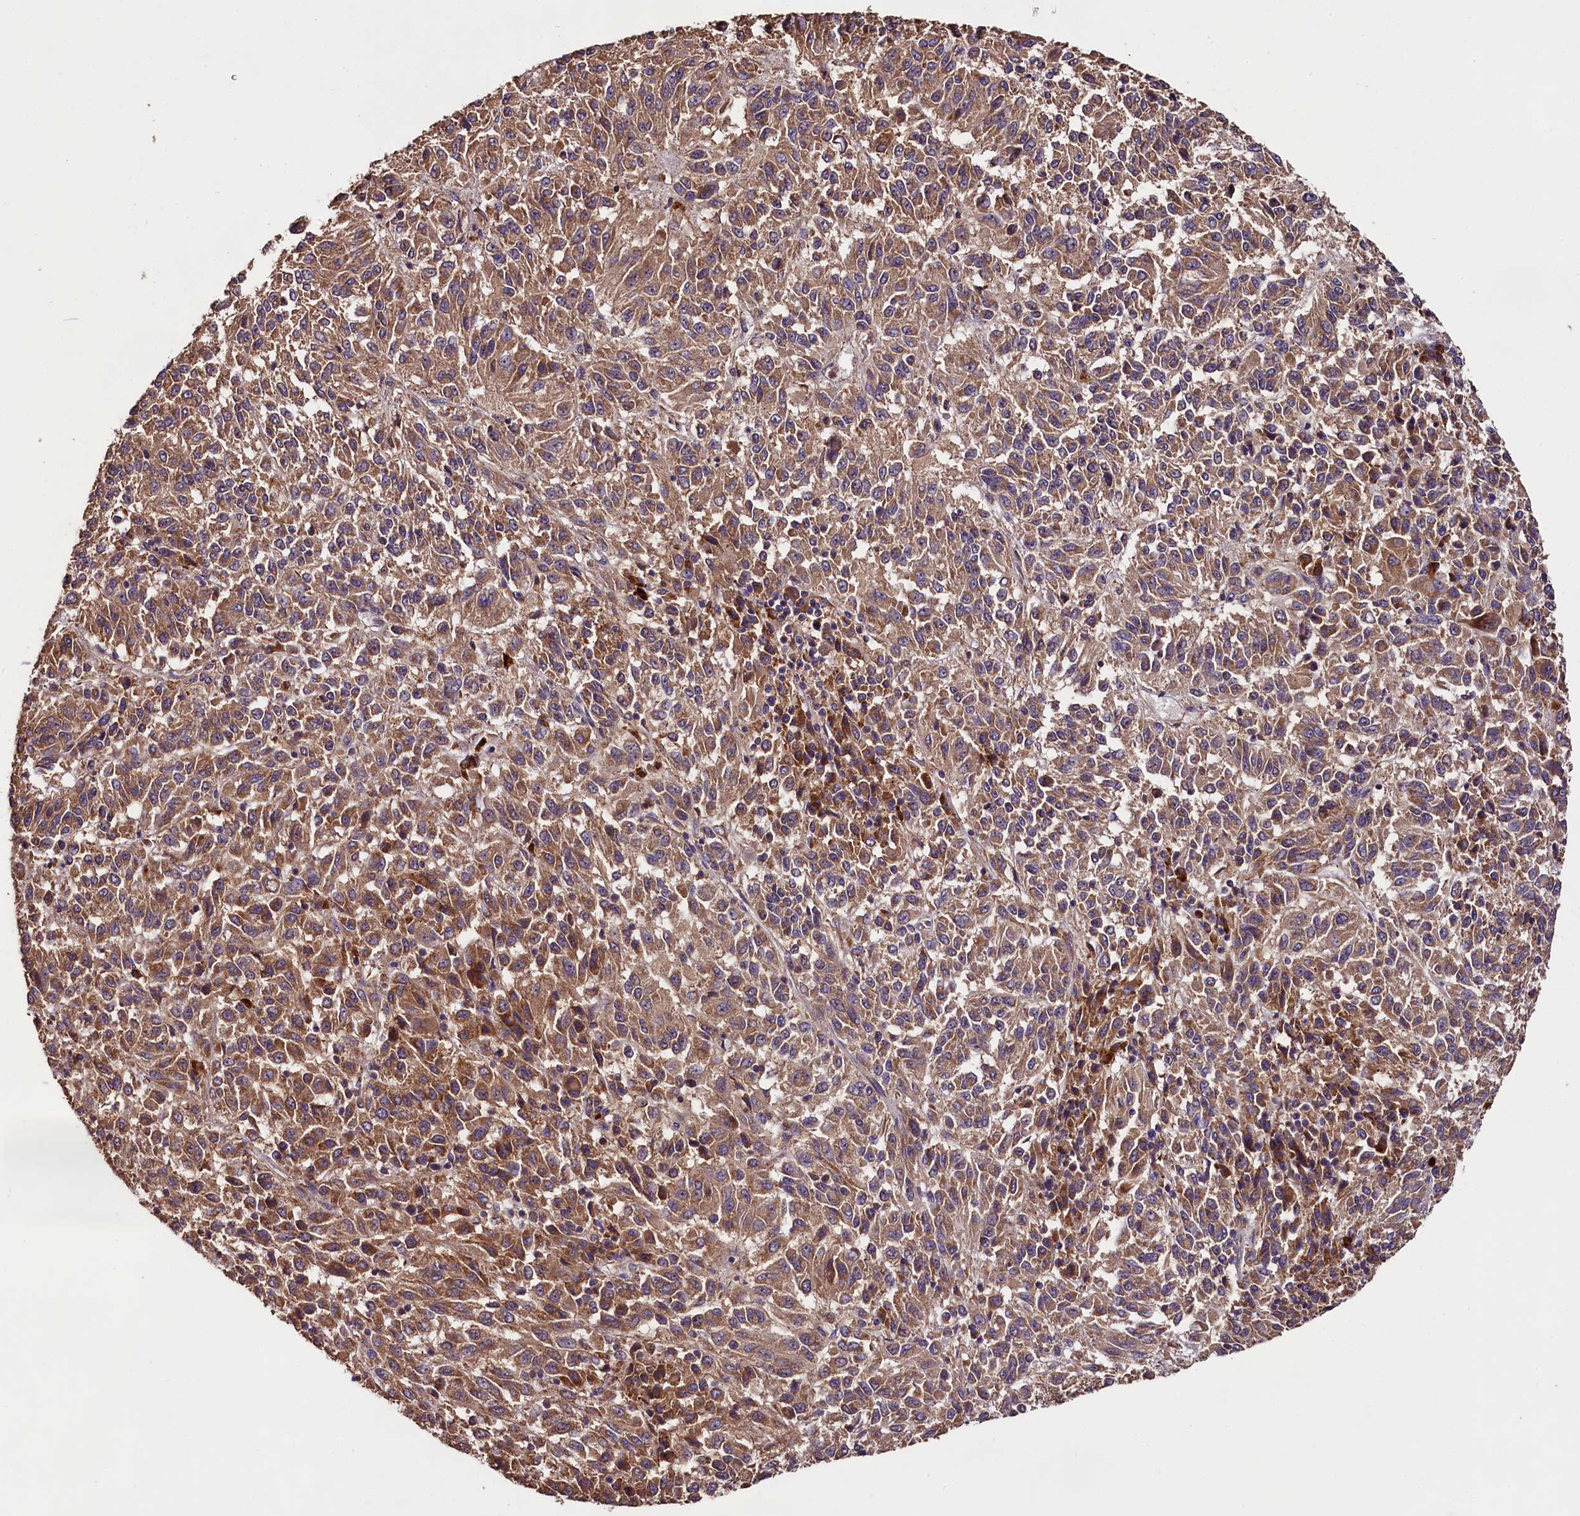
{"staining": {"intensity": "moderate", "quantity": ">75%", "location": "cytoplasmic/membranous"}, "tissue": "melanoma", "cell_type": "Tumor cells", "image_type": "cancer", "snomed": [{"axis": "morphology", "description": "Malignant melanoma, Metastatic site"}, {"axis": "topography", "description": "Lung"}], "caption": "Tumor cells exhibit moderate cytoplasmic/membranous expression in about >75% of cells in melanoma.", "gene": "ENKD1", "patient": {"sex": "male", "age": 64}}